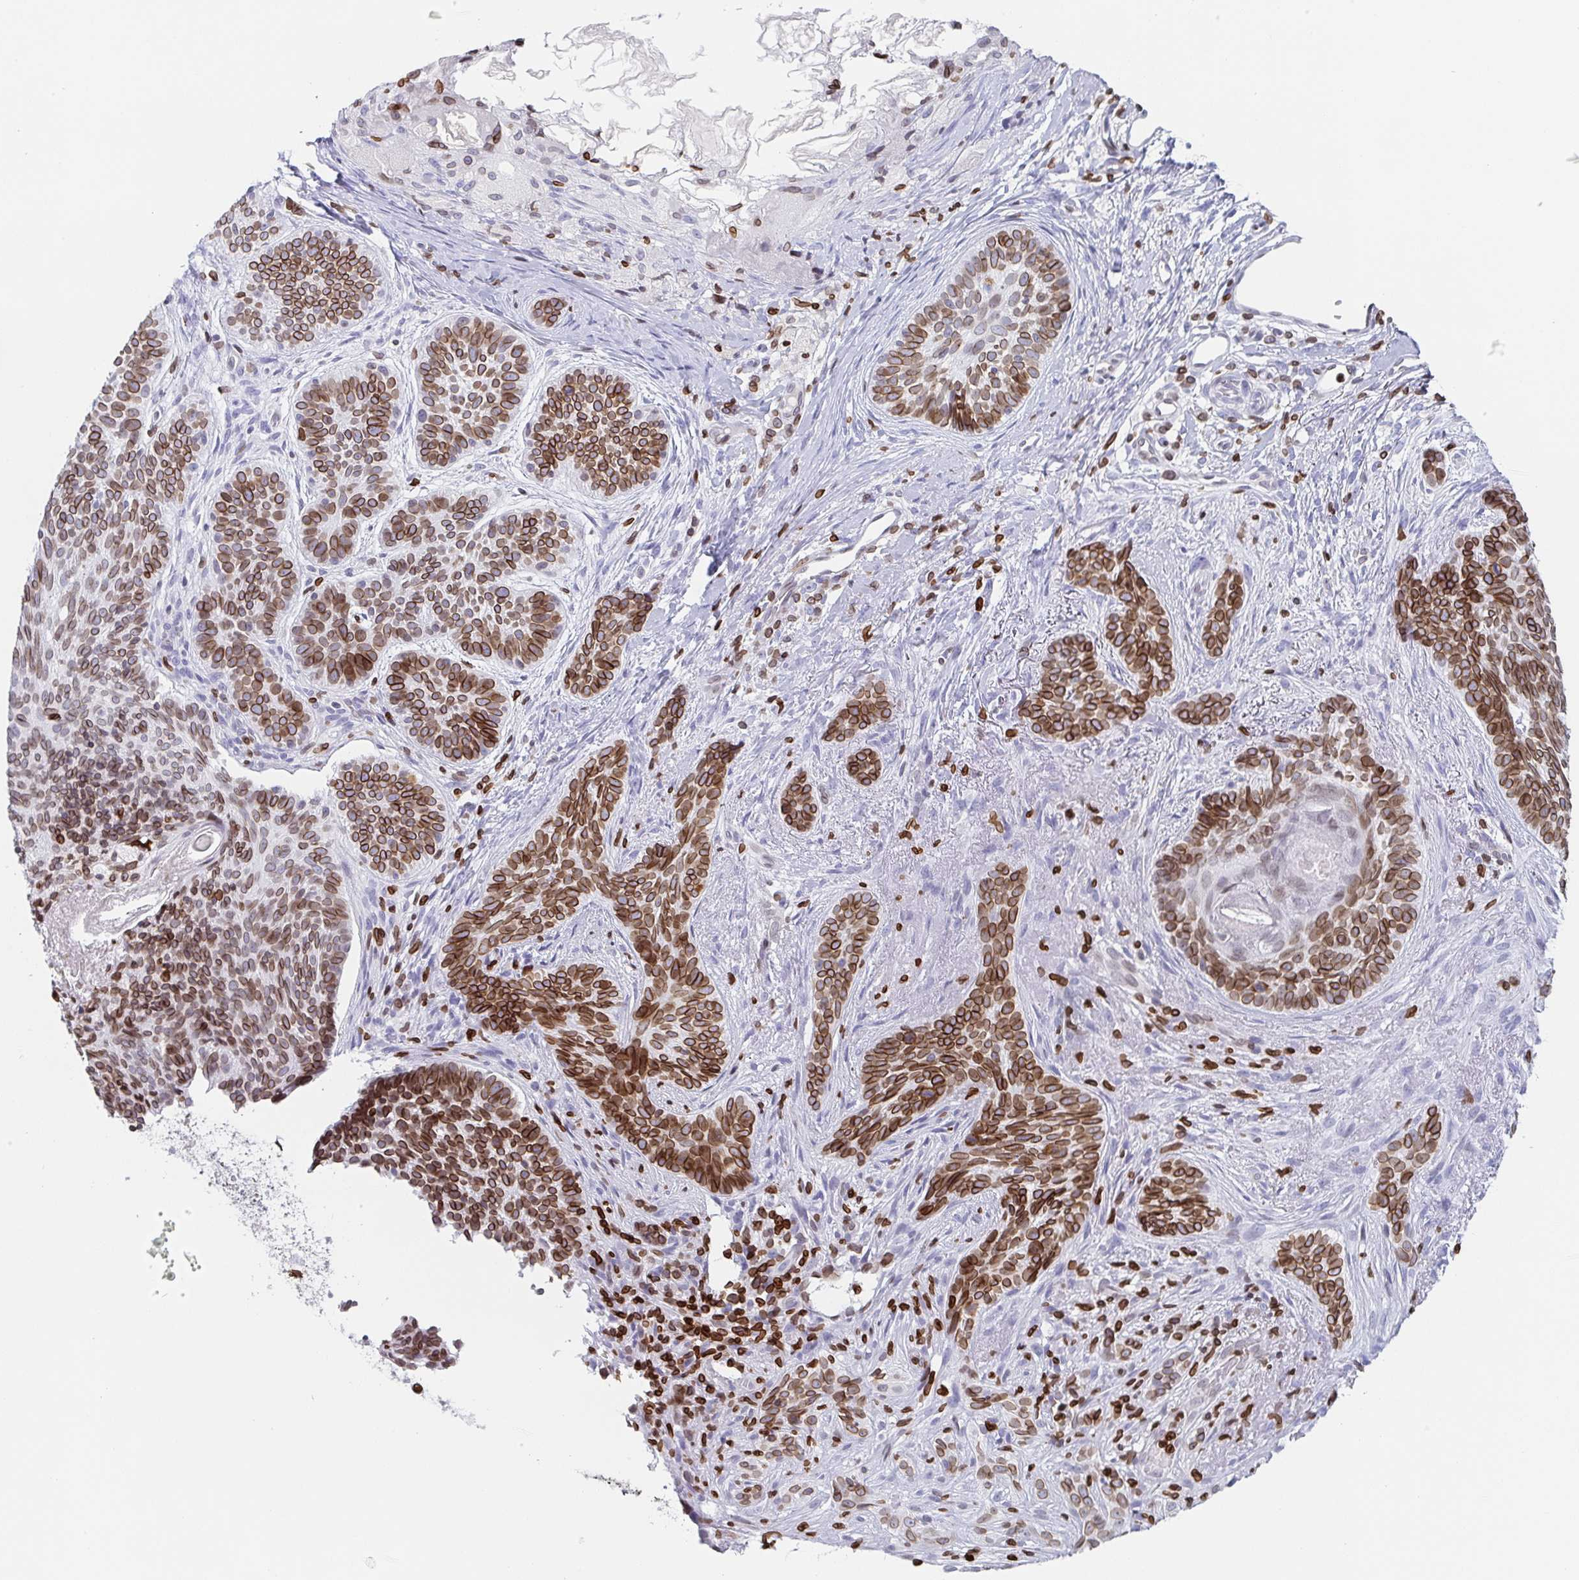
{"staining": {"intensity": "moderate", "quantity": ">75%", "location": "cytoplasmic/membranous,nuclear"}, "tissue": "skin cancer", "cell_type": "Tumor cells", "image_type": "cancer", "snomed": [{"axis": "morphology", "description": "Basal cell carcinoma"}, {"axis": "topography", "description": "Skin"}], "caption": "Skin cancer (basal cell carcinoma) tissue demonstrates moderate cytoplasmic/membranous and nuclear positivity in approximately >75% of tumor cells, visualized by immunohistochemistry.", "gene": "BTBD7", "patient": {"sex": "female", "age": 74}}